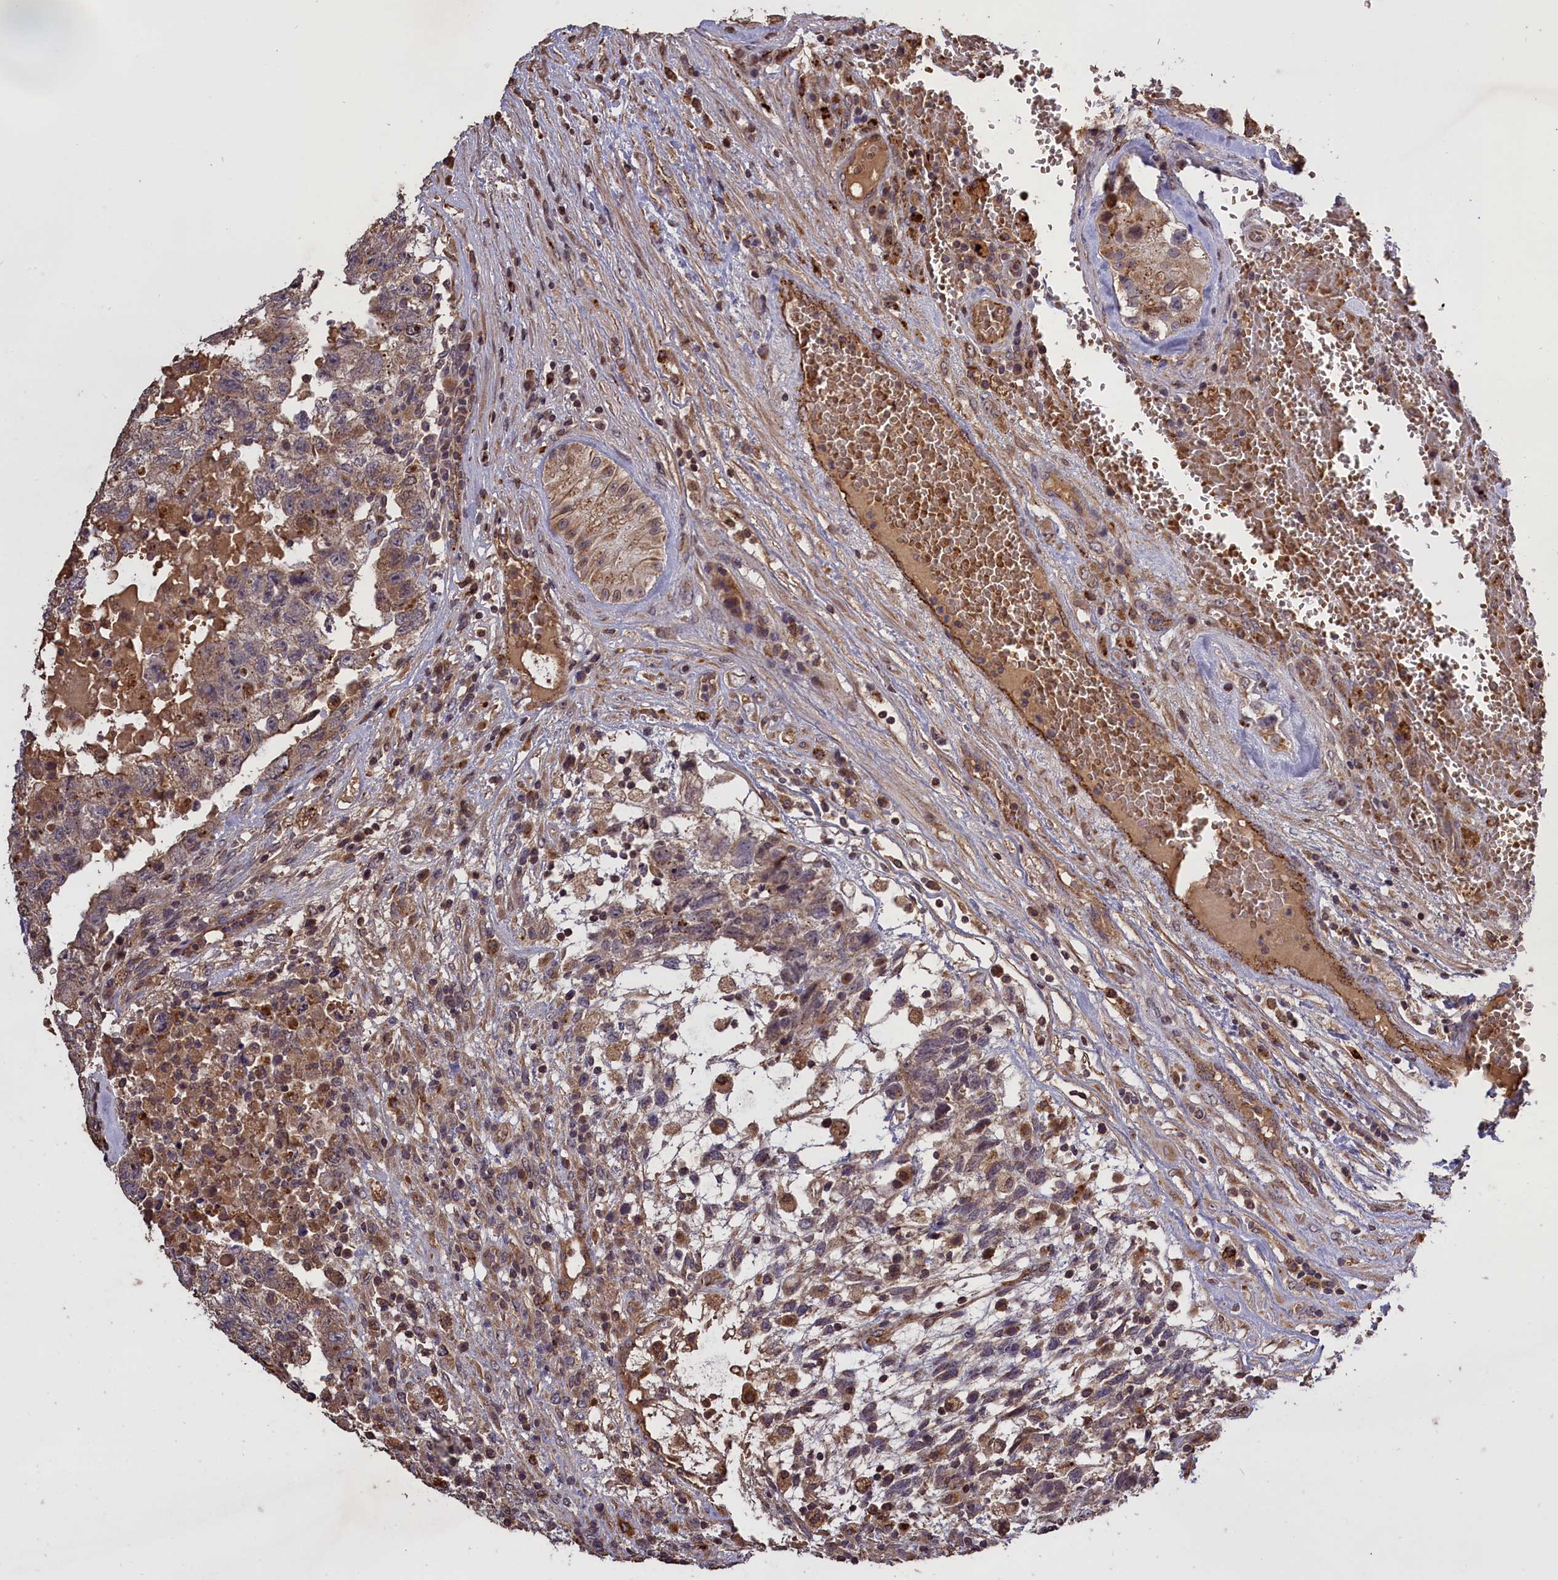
{"staining": {"intensity": "weak", "quantity": "25%-75%", "location": "cytoplasmic/membranous"}, "tissue": "testis cancer", "cell_type": "Tumor cells", "image_type": "cancer", "snomed": [{"axis": "morphology", "description": "Carcinoma, Embryonal, NOS"}, {"axis": "topography", "description": "Testis"}], "caption": "Weak cytoplasmic/membranous protein staining is appreciated in approximately 25%-75% of tumor cells in testis cancer. (Brightfield microscopy of DAB IHC at high magnification).", "gene": "CLRN2", "patient": {"sex": "male", "age": 36}}